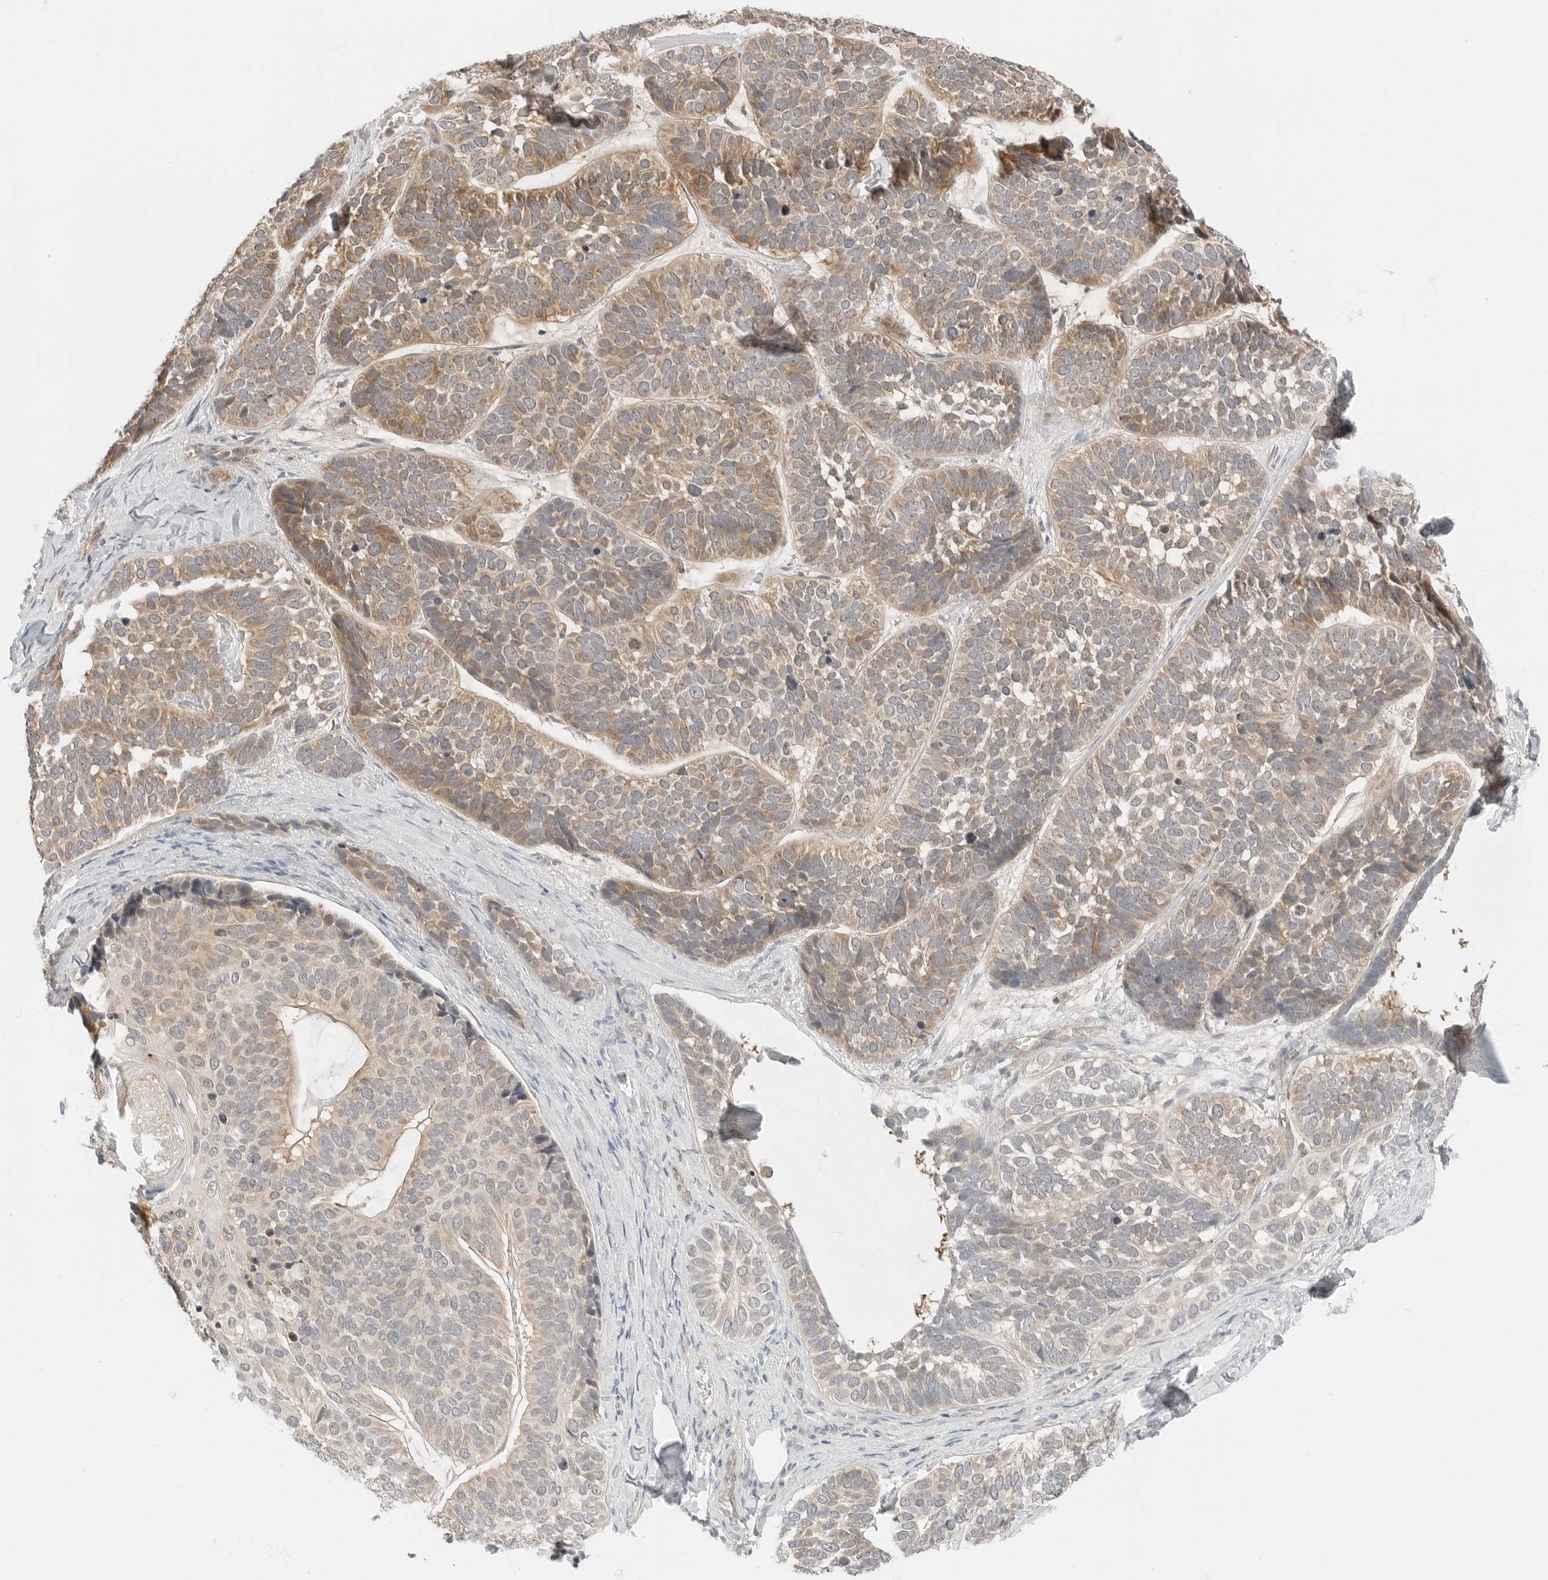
{"staining": {"intensity": "weak", "quantity": ">75%", "location": "cytoplasmic/membranous"}, "tissue": "skin cancer", "cell_type": "Tumor cells", "image_type": "cancer", "snomed": [{"axis": "morphology", "description": "Basal cell carcinoma"}, {"axis": "topography", "description": "Skin"}], "caption": "Brown immunohistochemical staining in skin cancer shows weak cytoplasmic/membranous staining in about >75% of tumor cells. The staining was performed using DAB (3,3'-diaminobenzidine) to visualize the protein expression in brown, while the nuclei were stained in blue with hematoxylin (Magnification: 20x).", "gene": "IQCC", "patient": {"sex": "male", "age": 62}}